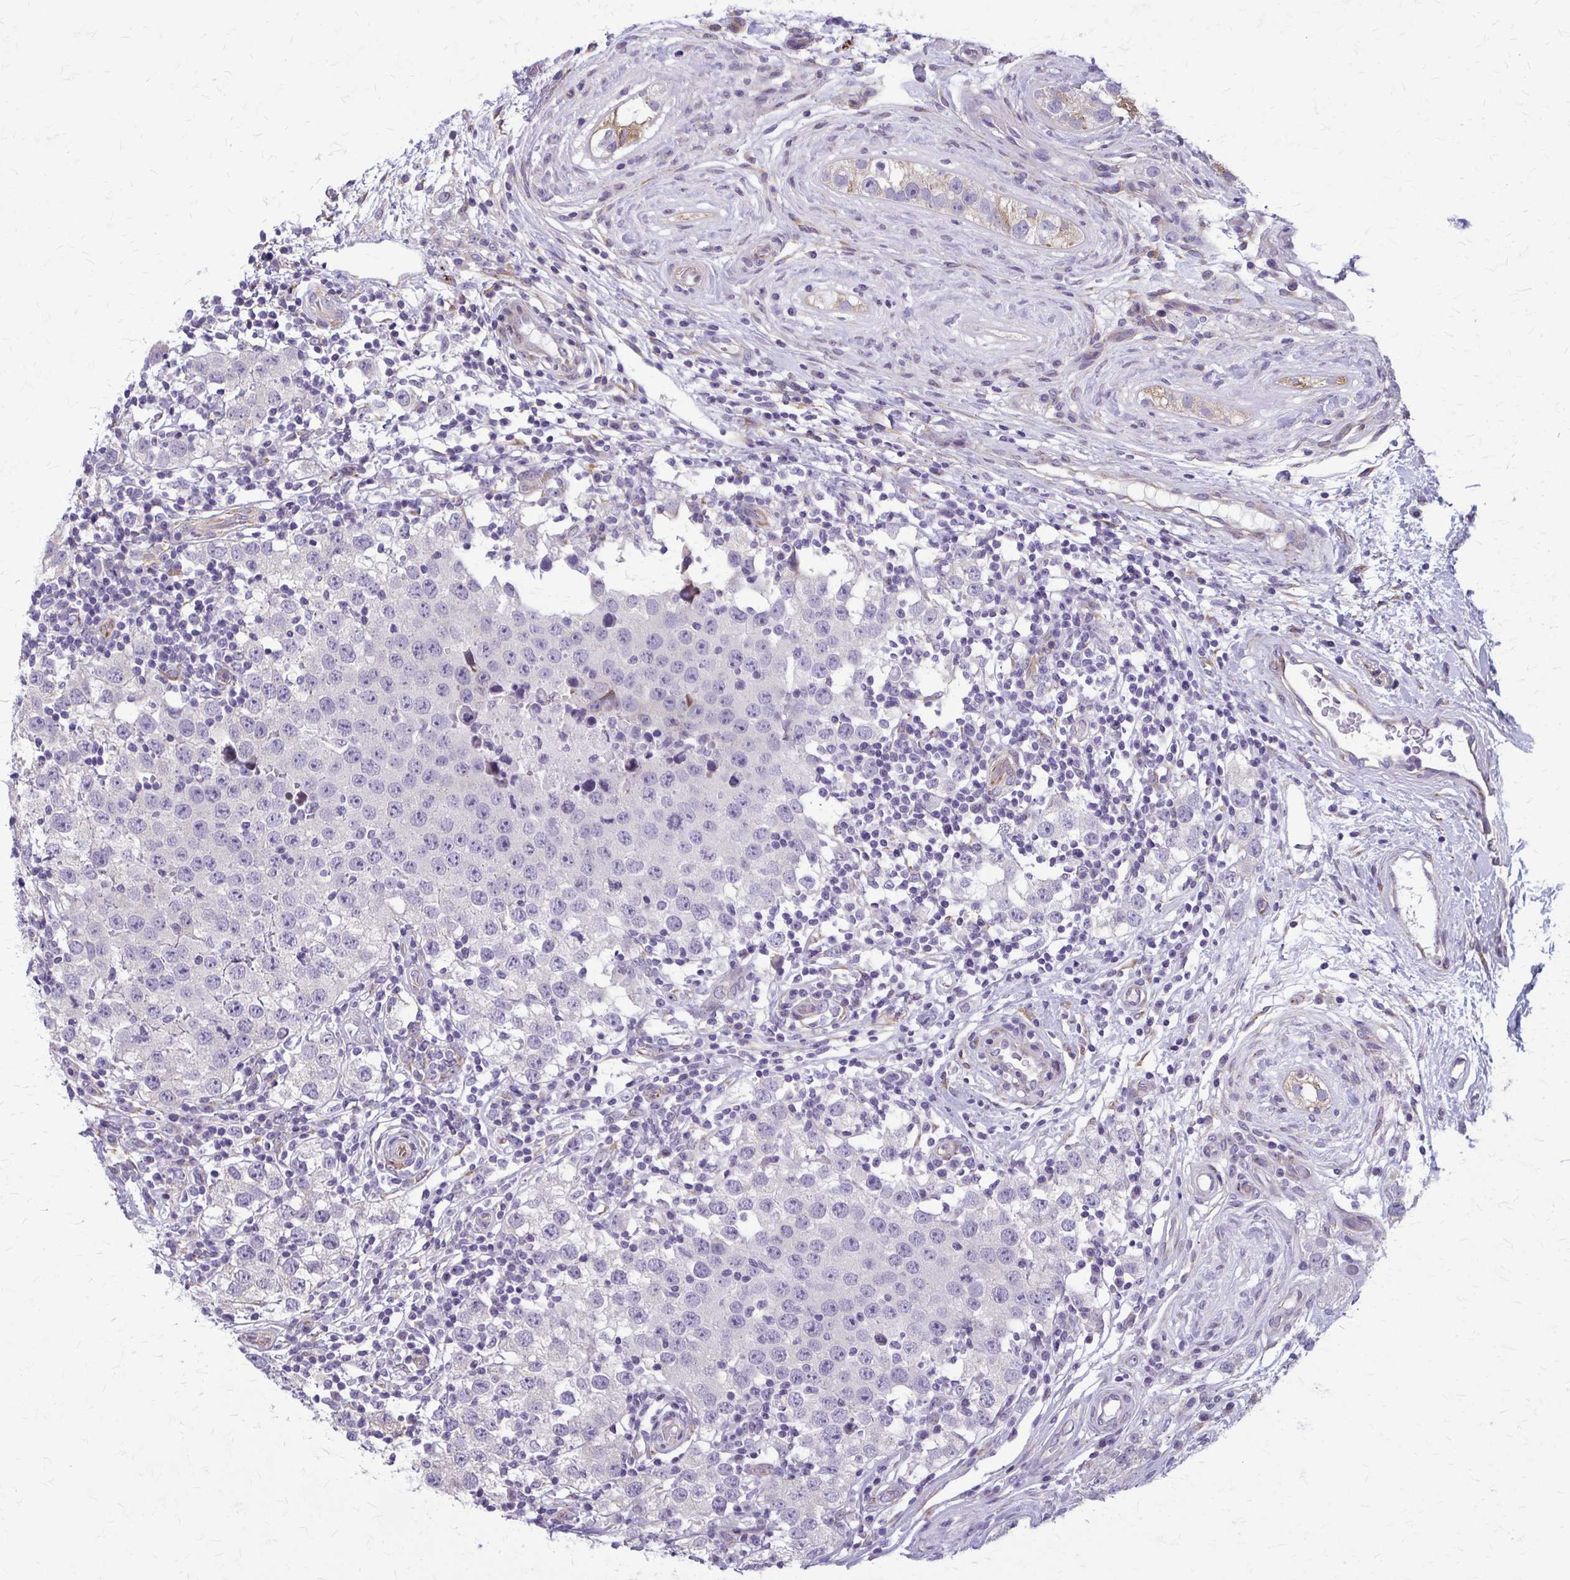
{"staining": {"intensity": "negative", "quantity": "none", "location": "none"}, "tissue": "testis cancer", "cell_type": "Tumor cells", "image_type": "cancer", "snomed": [{"axis": "morphology", "description": "Seminoma, NOS"}, {"axis": "topography", "description": "Testis"}], "caption": "Testis cancer (seminoma) was stained to show a protein in brown. There is no significant staining in tumor cells.", "gene": "DEPP1", "patient": {"sex": "male", "age": 34}}